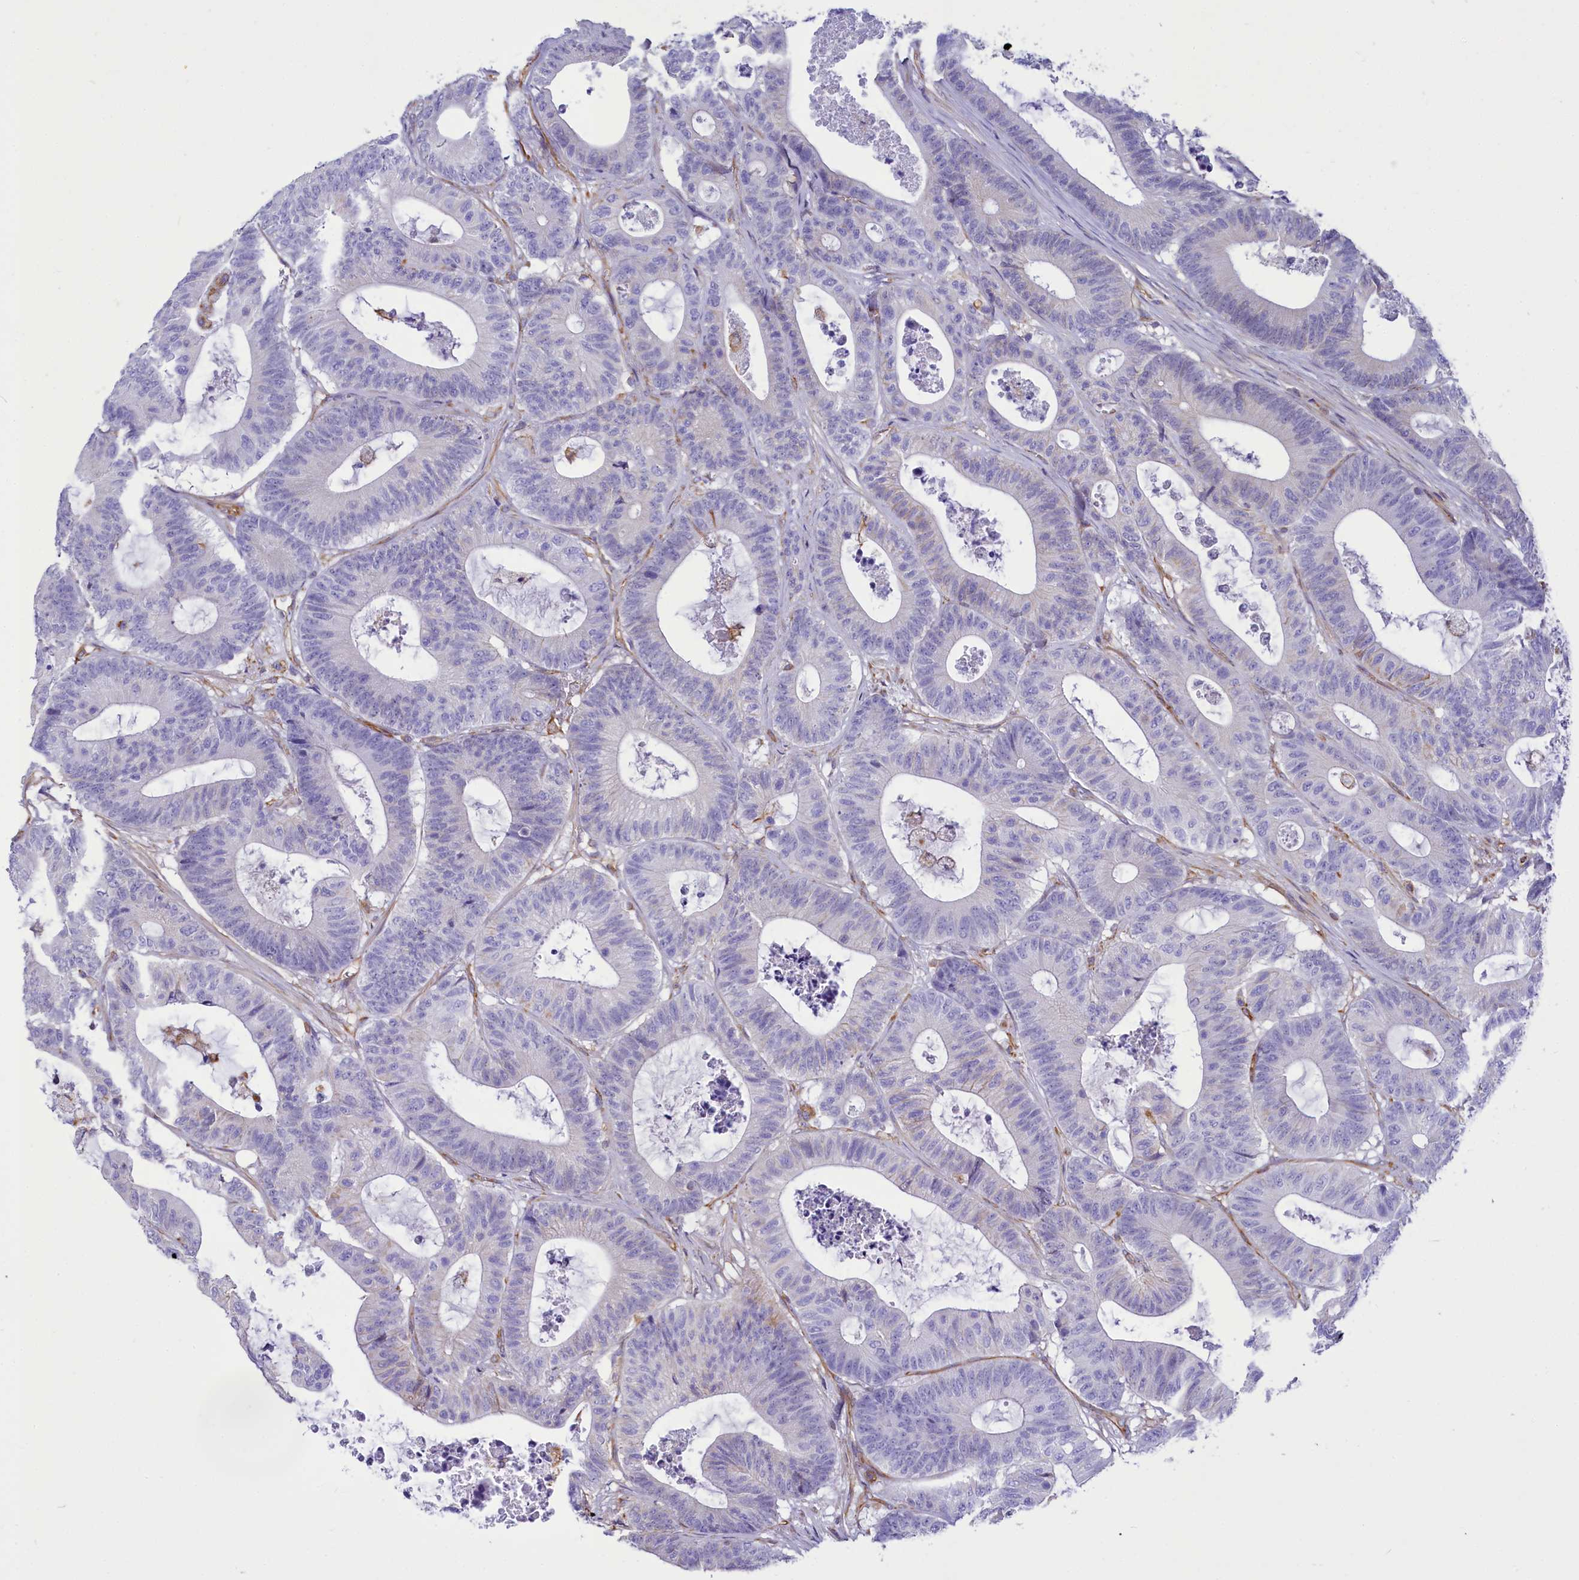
{"staining": {"intensity": "negative", "quantity": "none", "location": "none"}, "tissue": "colorectal cancer", "cell_type": "Tumor cells", "image_type": "cancer", "snomed": [{"axis": "morphology", "description": "Adenocarcinoma, NOS"}, {"axis": "topography", "description": "Colon"}], "caption": "Colorectal cancer (adenocarcinoma) stained for a protein using immunohistochemistry shows no positivity tumor cells.", "gene": "CD99", "patient": {"sex": "female", "age": 84}}